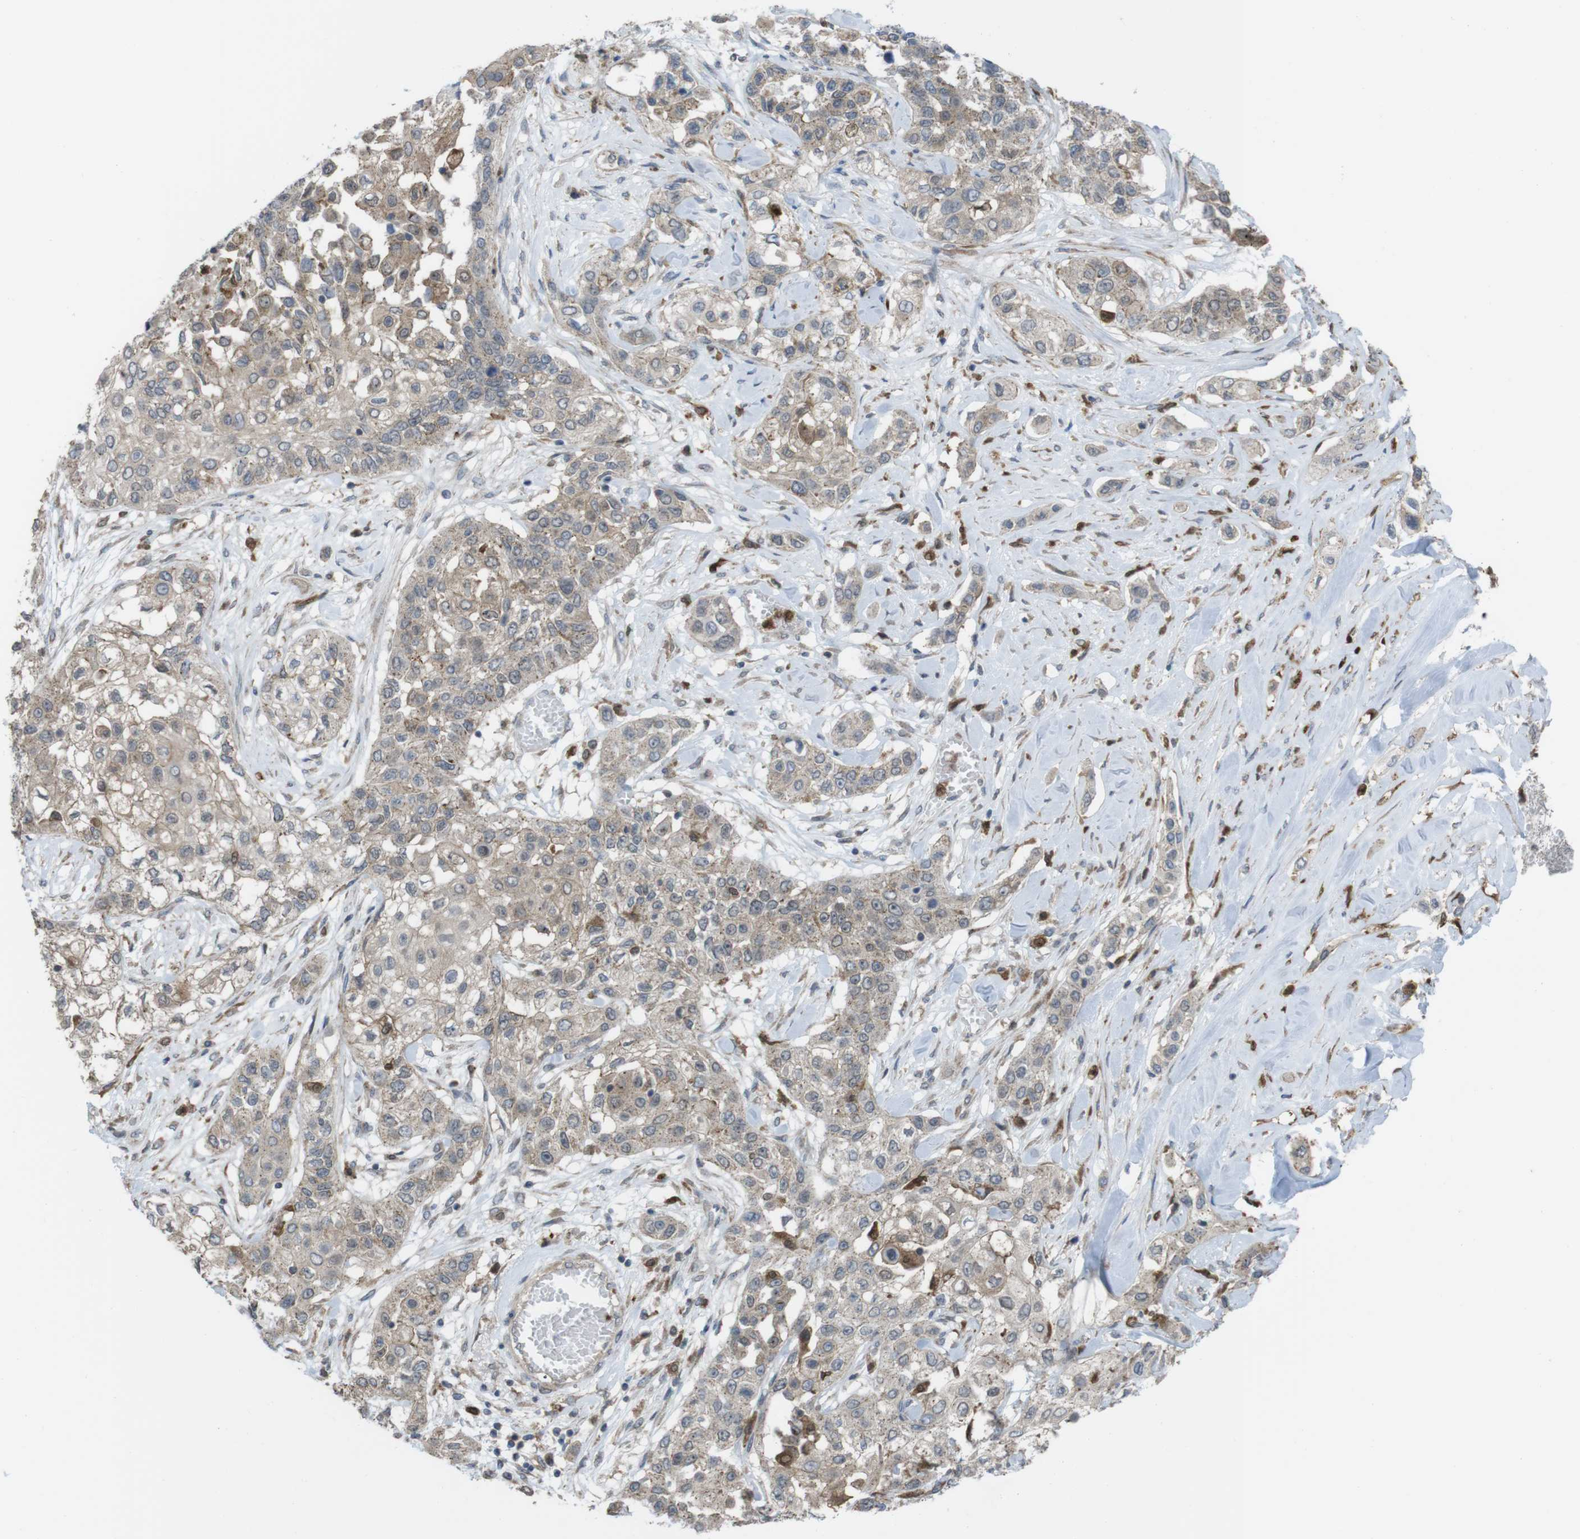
{"staining": {"intensity": "moderate", "quantity": ">75%", "location": "cytoplasmic/membranous"}, "tissue": "lung cancer", "cell_type": "Tumor cells", "image_type": "cancer", "snomed": [{"axis": "morphology", "description": "Squamous cell carcinoma, NOS"}, {"axis": "topography", "description": "Lung"}], "caption": "An image showing moderate cytoplasmic/membranous staining in about >75% of tumor cells in lung squamous cell carcinoma, as visualized by brown immunohistochemical staining.", "gene": "PRKCD", "patient": {"sex": "male", "age": 71}}